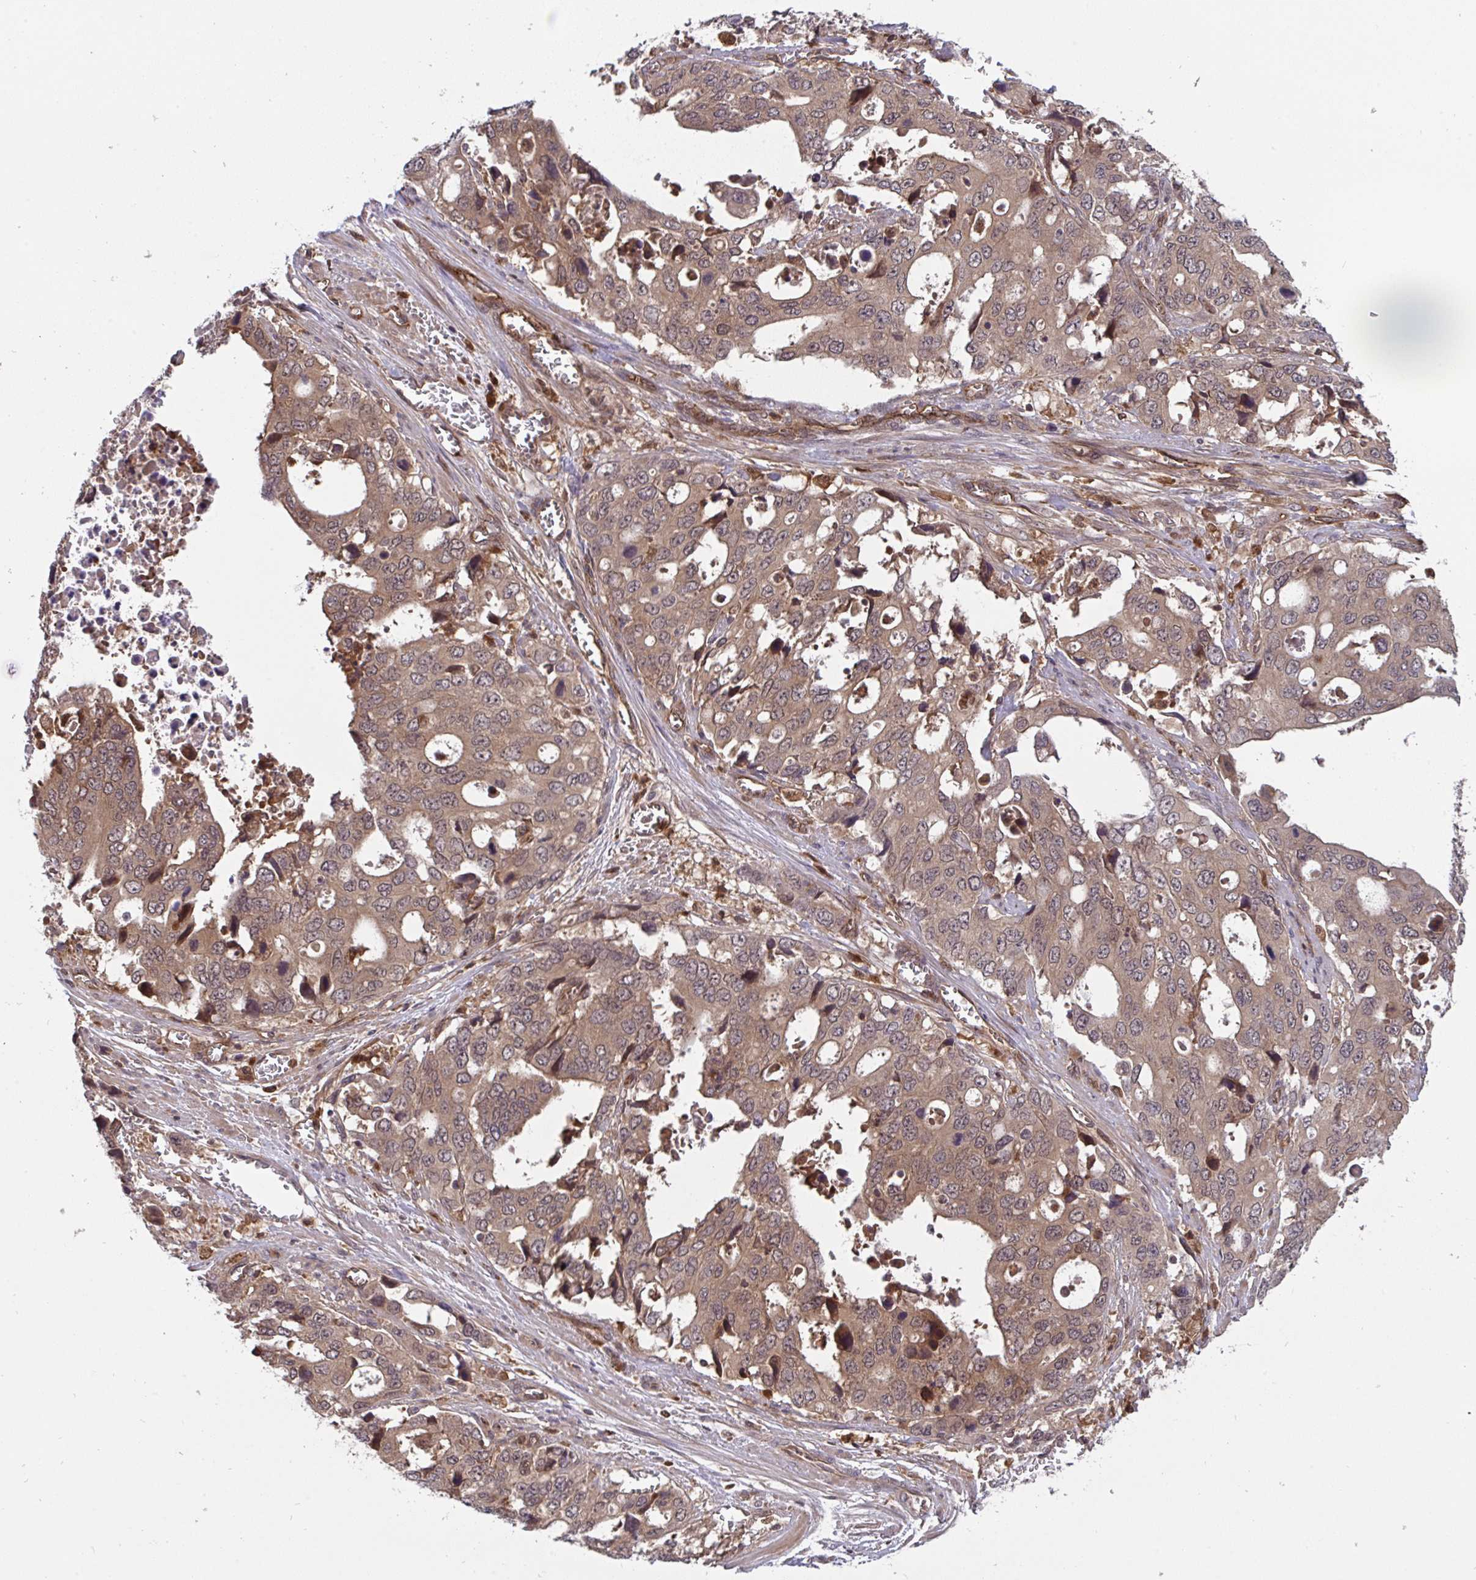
{"staining": {"intensity": "moderate", "quantity": ">75%", "location": "cytoplasmic/membranous,nuclear"}, "tissue": "stomach cancer", "cell_type": "Tumor cells", "image_type": "cancer", "snomed": [{"axis": "morphology", "description": "Adenocarcinoma, NOS"}, {"axis": "topography", "description": "Stomach, upper"}], "caption": "Tumor cells reveal medium levels of moderate cytoplasmic/membranous and nuclear staining in approximately >75% of cells in adenocarcinoma (stomach).", "gene": "TIGAR", "patient": {"sex": "male", "age": 74}}